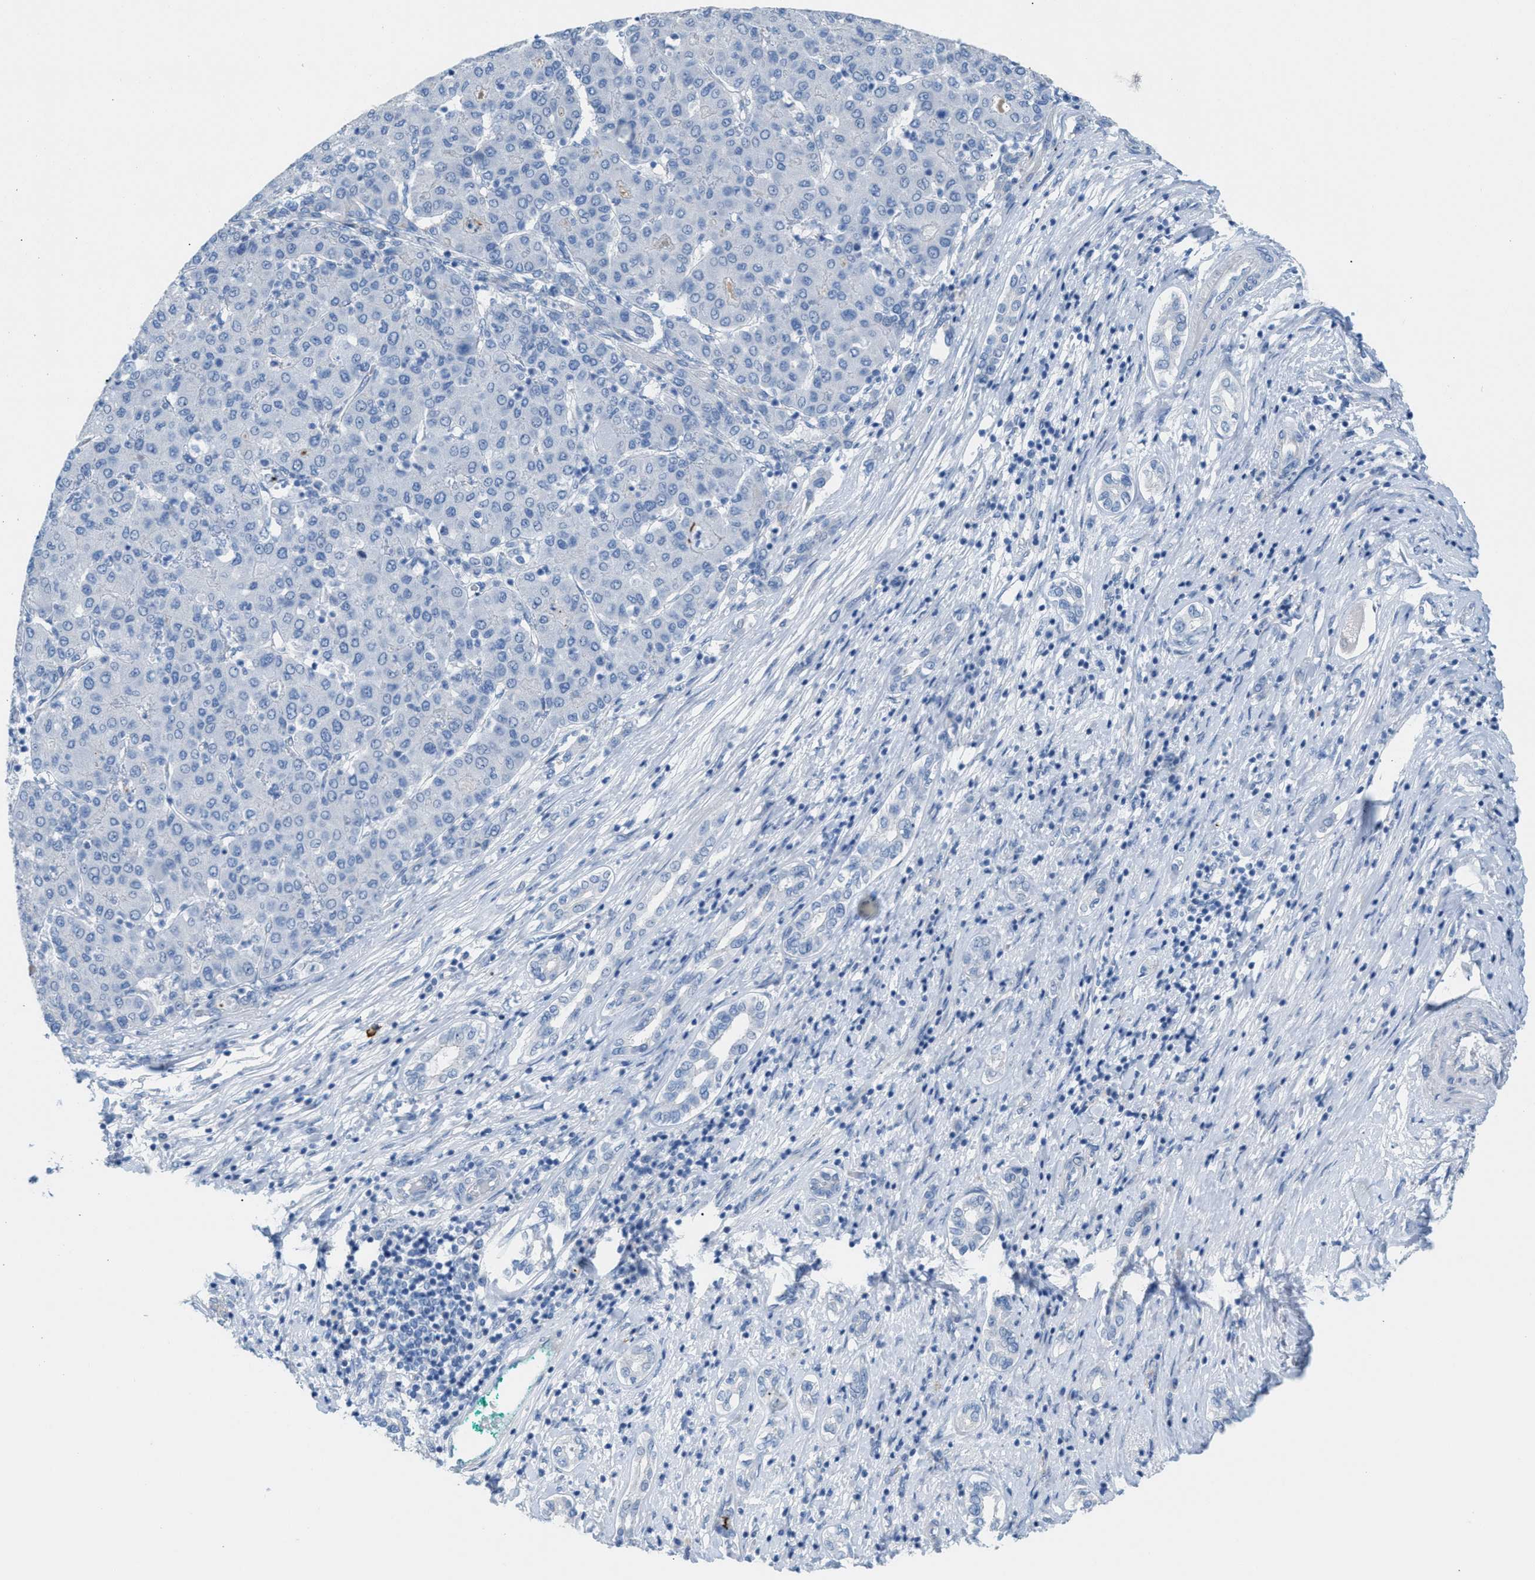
{"staining": {"intensity": "negative", "quantity": "none", "location": "none"}, "tissue": "liver cancer", "cell_type": "Tumor cells", "image_type": "cancer", "snomed": [{"axis": "morphology", "description": "Carcinoma, Hepatocellular, NOS"}, {"axis": "topography", "description": "Liver"}], "caption": "High power microscopy micrograph of an IHC image of hepatocellular carcinoma (liver), revealing no significant expression in tumor cells.", "gene": "MPP3", "patient": {"sex": "male", "age": 65}}